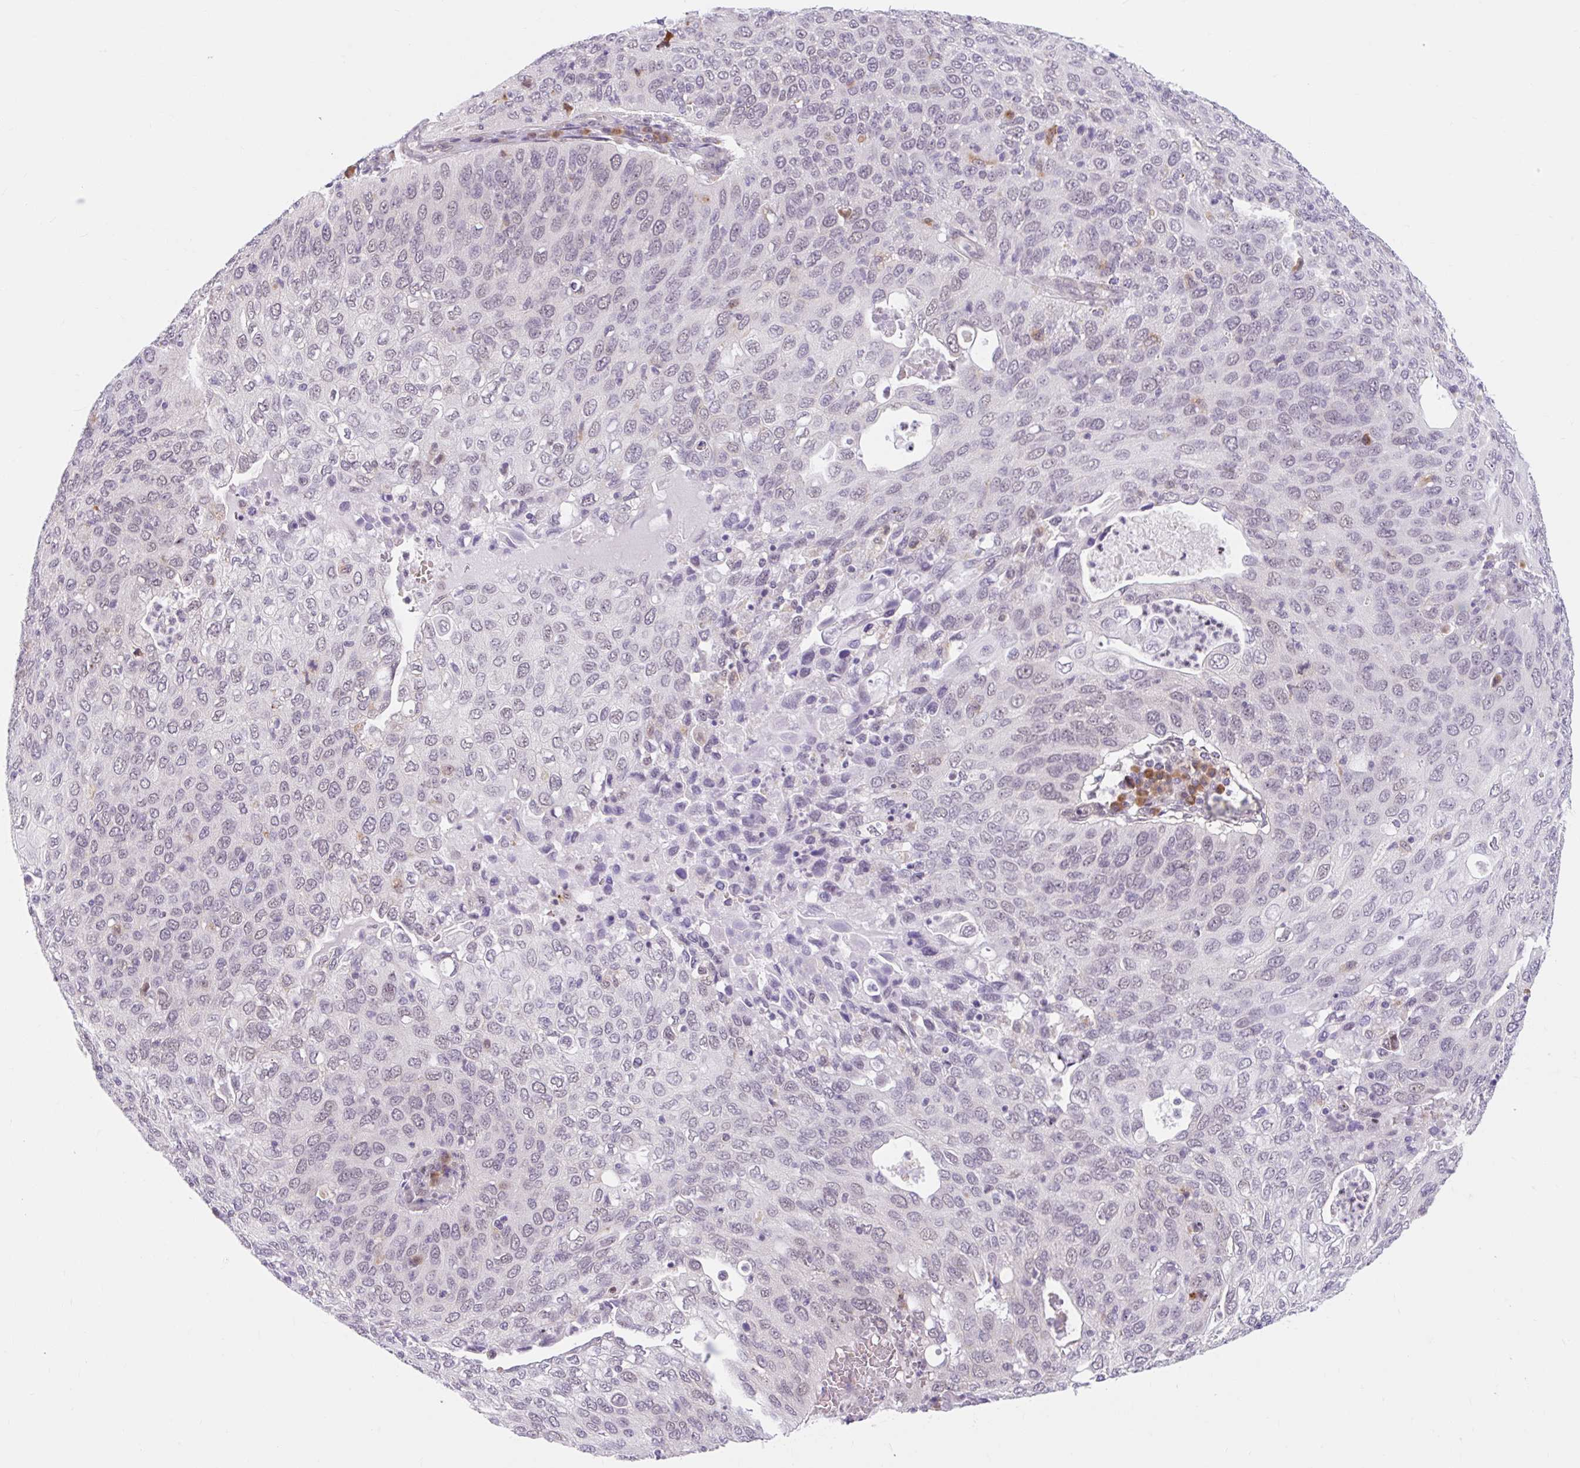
{"staining": {"intensity": "negative", "quantity": "none", "location": "none"}, "tissue": "cervical cancer", "cell_type": "Tumor cells", "image_type": "cancer", "snomed": [{"axis": "morphology", "description": "Squamous cell carcinoma, NOS"}, {"axis": "topography", "description": "Cervix"}], "caption": "High magnification brightfield microscopy of cervical squamous cell carcinoma stained with DAB (3,3'-diaminobenzidine) (brown) and counterstained with hematoxylin (blue): tumor cells show no significant positivity.", "gene": "SRSF10", "patient": {"sex": "female", "age": 36}}